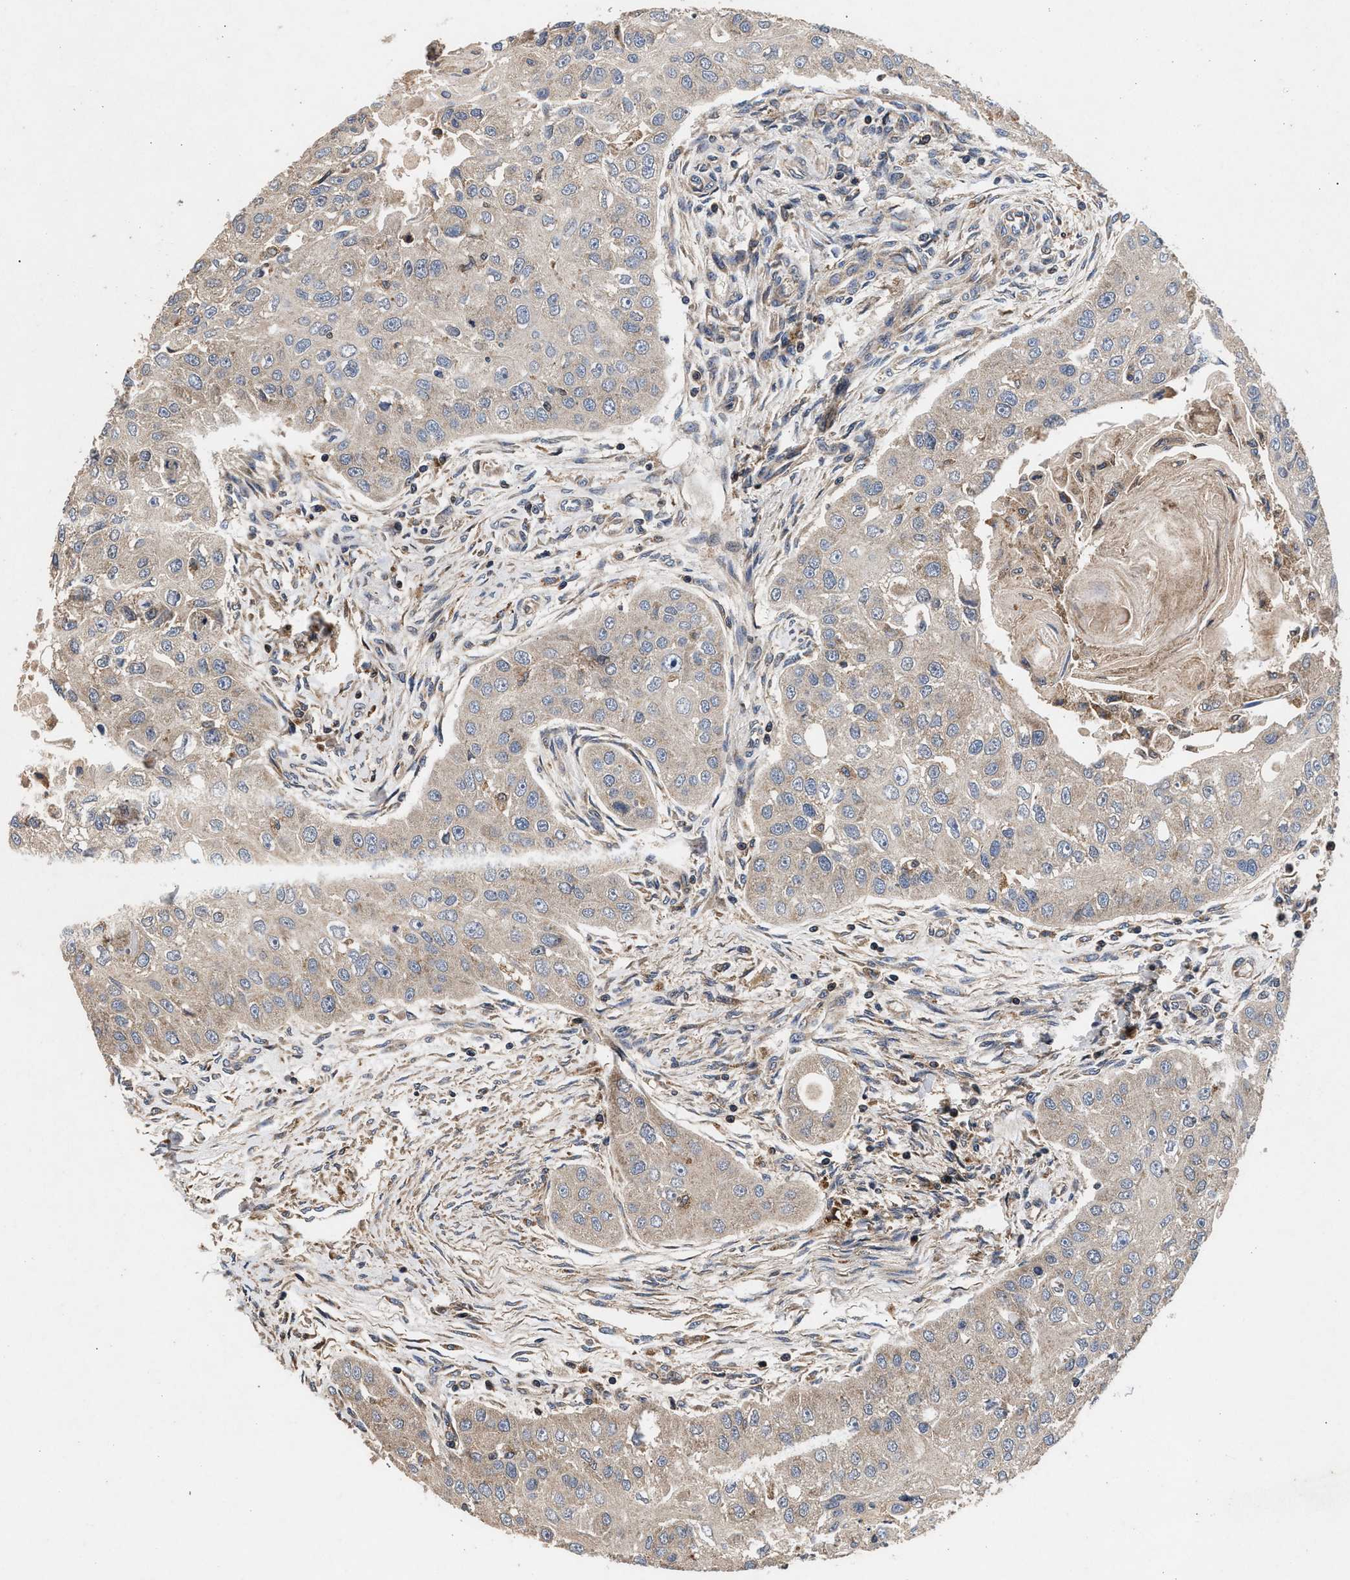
{"staining": {"intensity": "weak", "quantity": "<25%", "location": "cytoplasmic/membranous"}, "tissue": "head and neck cancer", "cell_type": "Tumor cells", "image_type": "cancer", "snomed": [{"axis": "morphology", "description": "Normal tissue, NOS"}, {"axis": "morphology", "description": "Squamous cell carcinoma, NOS"}, {"axis": "topography", "description": "Skeletal muscle"}, {"axis": "topography", "description": "Head-Neck"}], "caption": "IHC histopathology image of neoplastic tissue: head and neck cancer (squamous cell carcinoma) stained with DAB displays no significant protein positivity in tumor cells. The staining was performed using DAB to visualize the protein expression in brown, while the nuclei were stained in blue with hematoxylin (Magnification: 20x).", "gene": "NFKB2", "patient": {"sex": "male", "age": 51}}